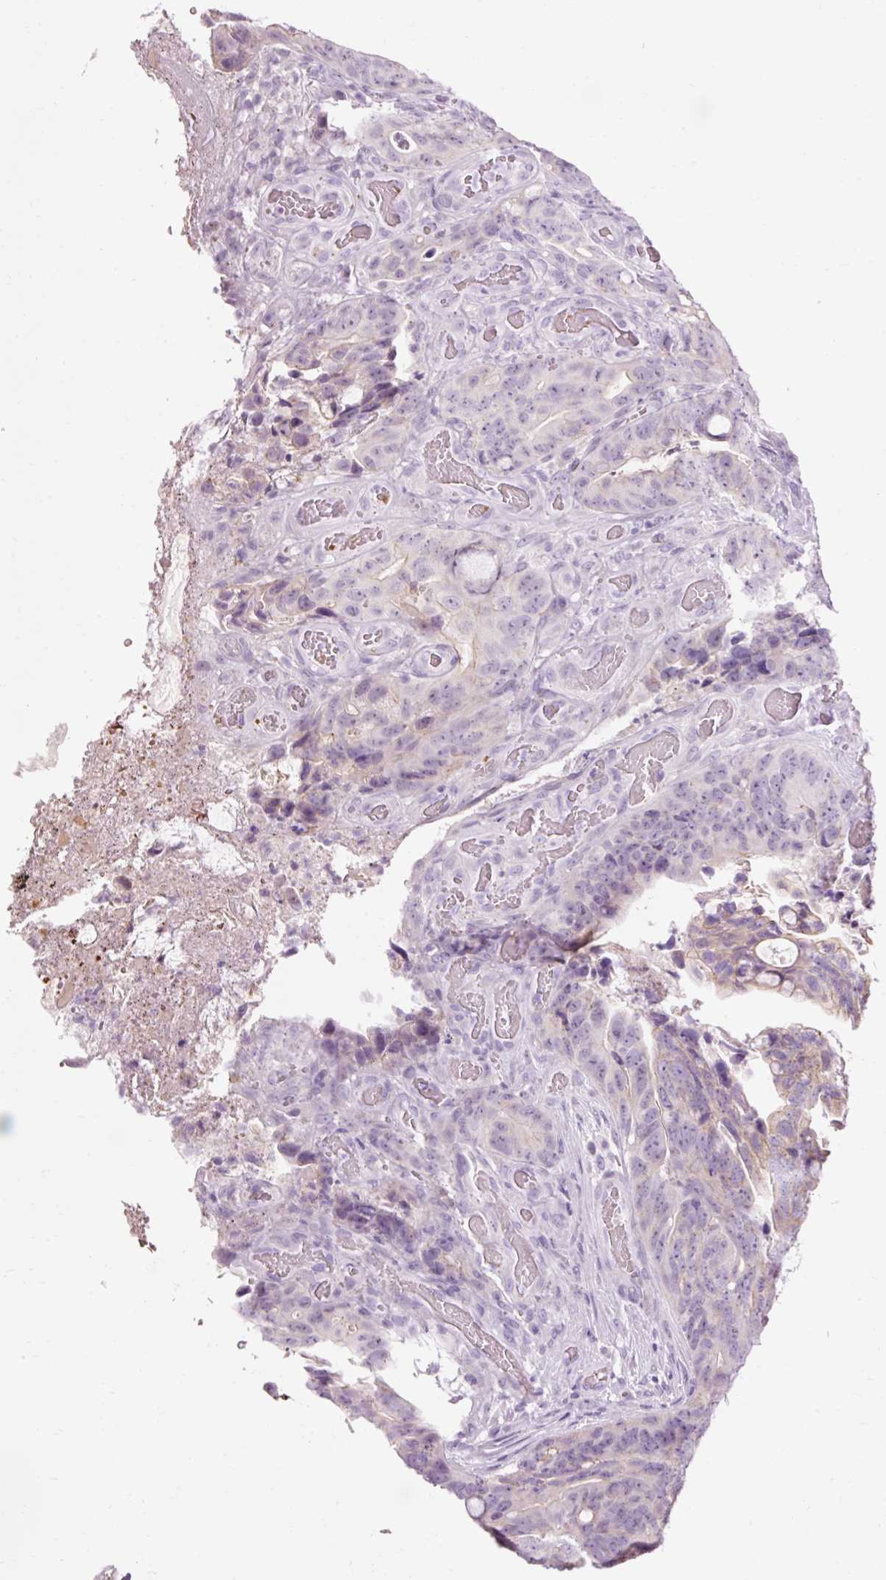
{"staining": {"intensity": "negative", "quantity": "none", "location": "none"}, "tissue": "colorectal cancer", "cell_type": "Tumor cells", "image_type": "cancer", "snomed": [{"axis": "morphology", "description": "Adenocarcinoma, NOS"}, {"axis": "topography", "description": "Colon"}], "caption": "There is no significant staining in tumor cells of colorectal adenocarcinoma.", "gene": "DHRS11", "patient": {"sex": "female", "age": 82}}